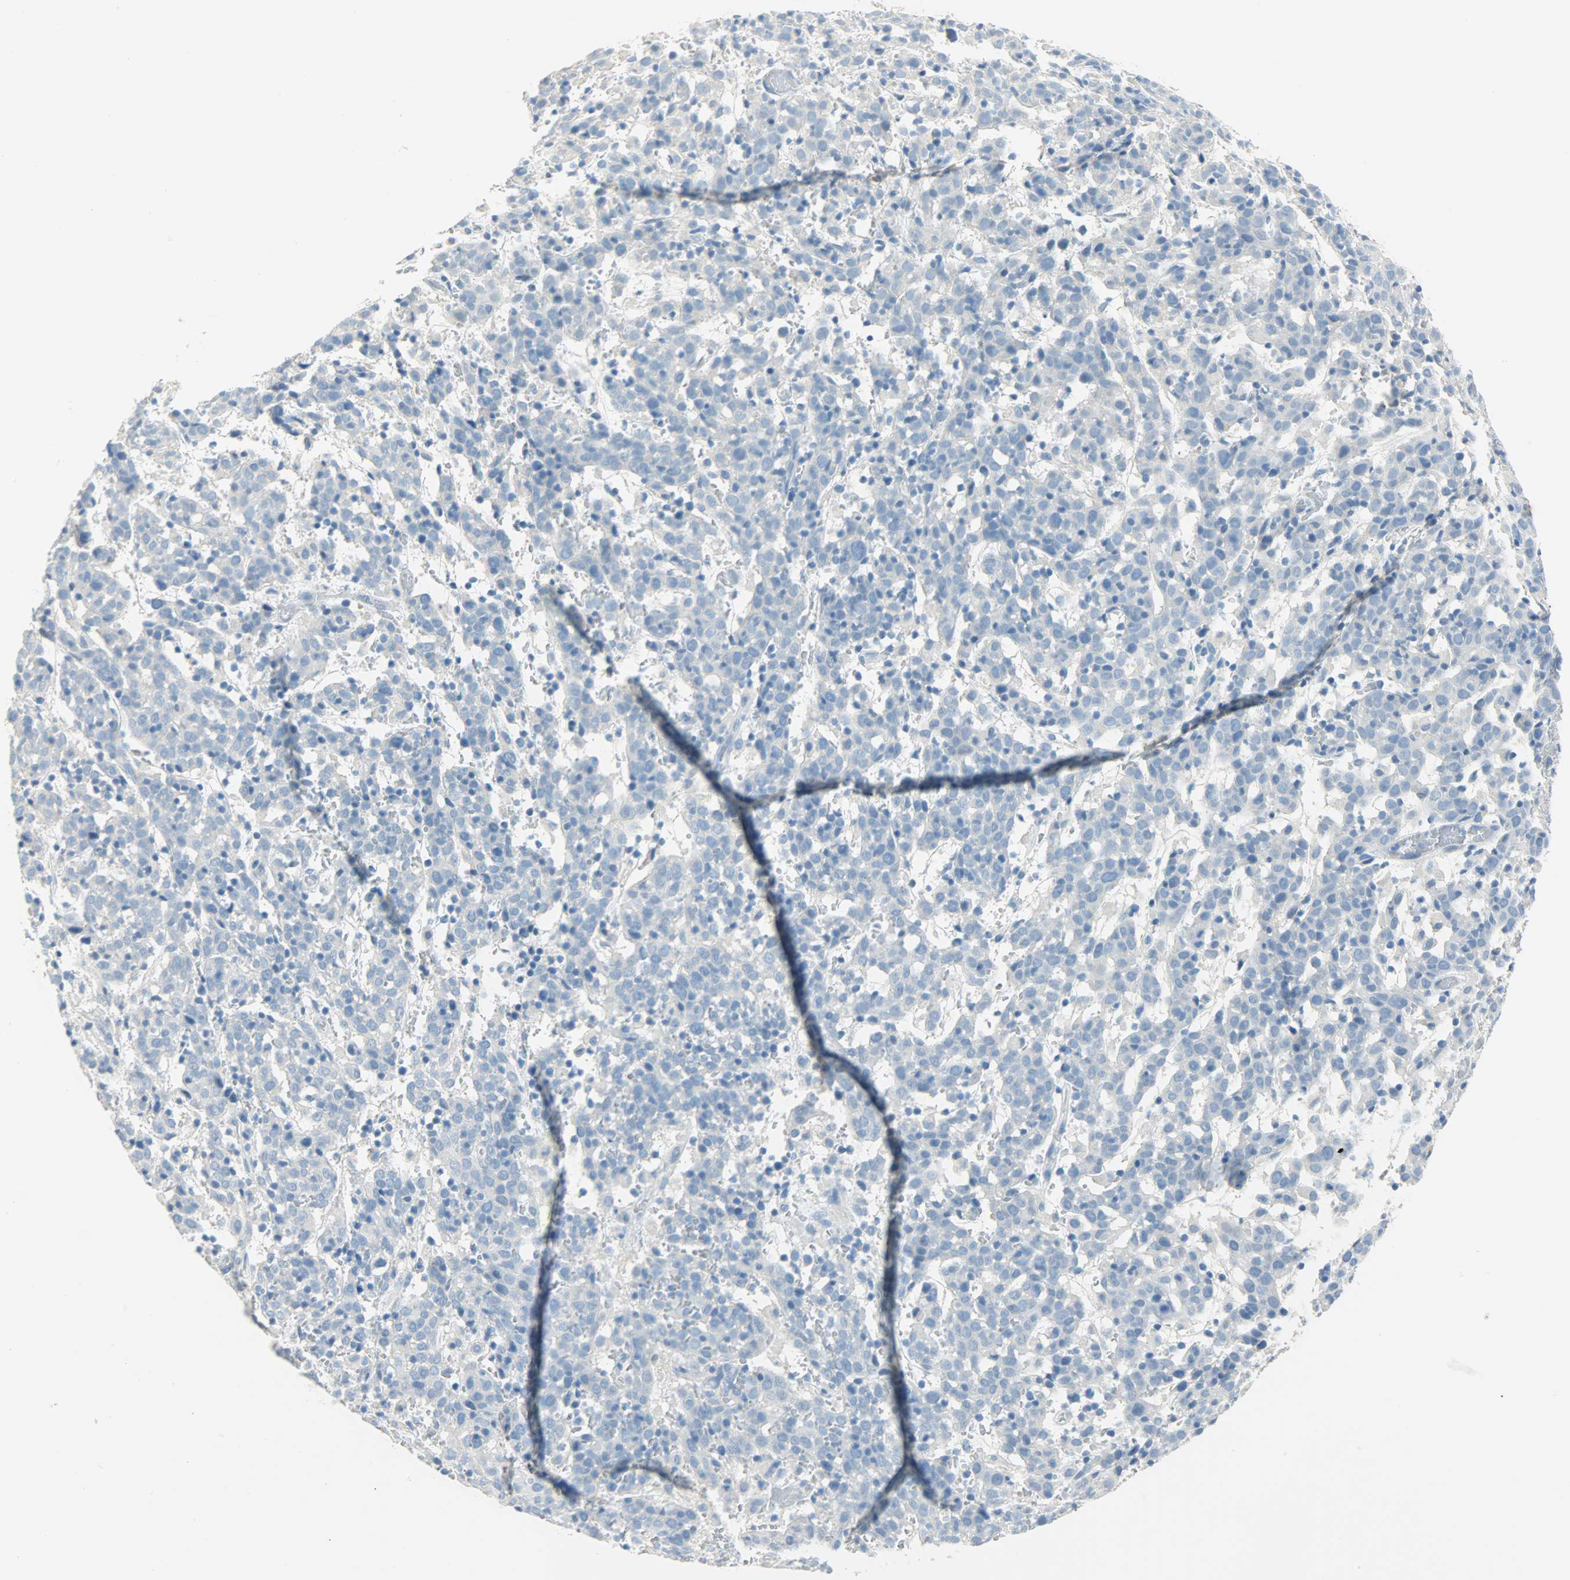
{"staining": {"intensity": "negative", "quantity": "none", "location": "none"}, "tissue": "cervical cancer", "cell_type": "Tumor cells", "image_type": "cancer", "snomed": [{"axis": "morphology", "description": "Normal tissue, NOS"}, {"axis": "morphology", "description": "Squamous cell carcinoma, NOS"}, {"axis": "topography", "description": "Cervix"}], "caption": "Tumor cells are negative for brown protein staining in cervical cancer (squamous cell carcinoma).", "gene": "PROM1", "patient": {"sex": "female", "age": 67}}